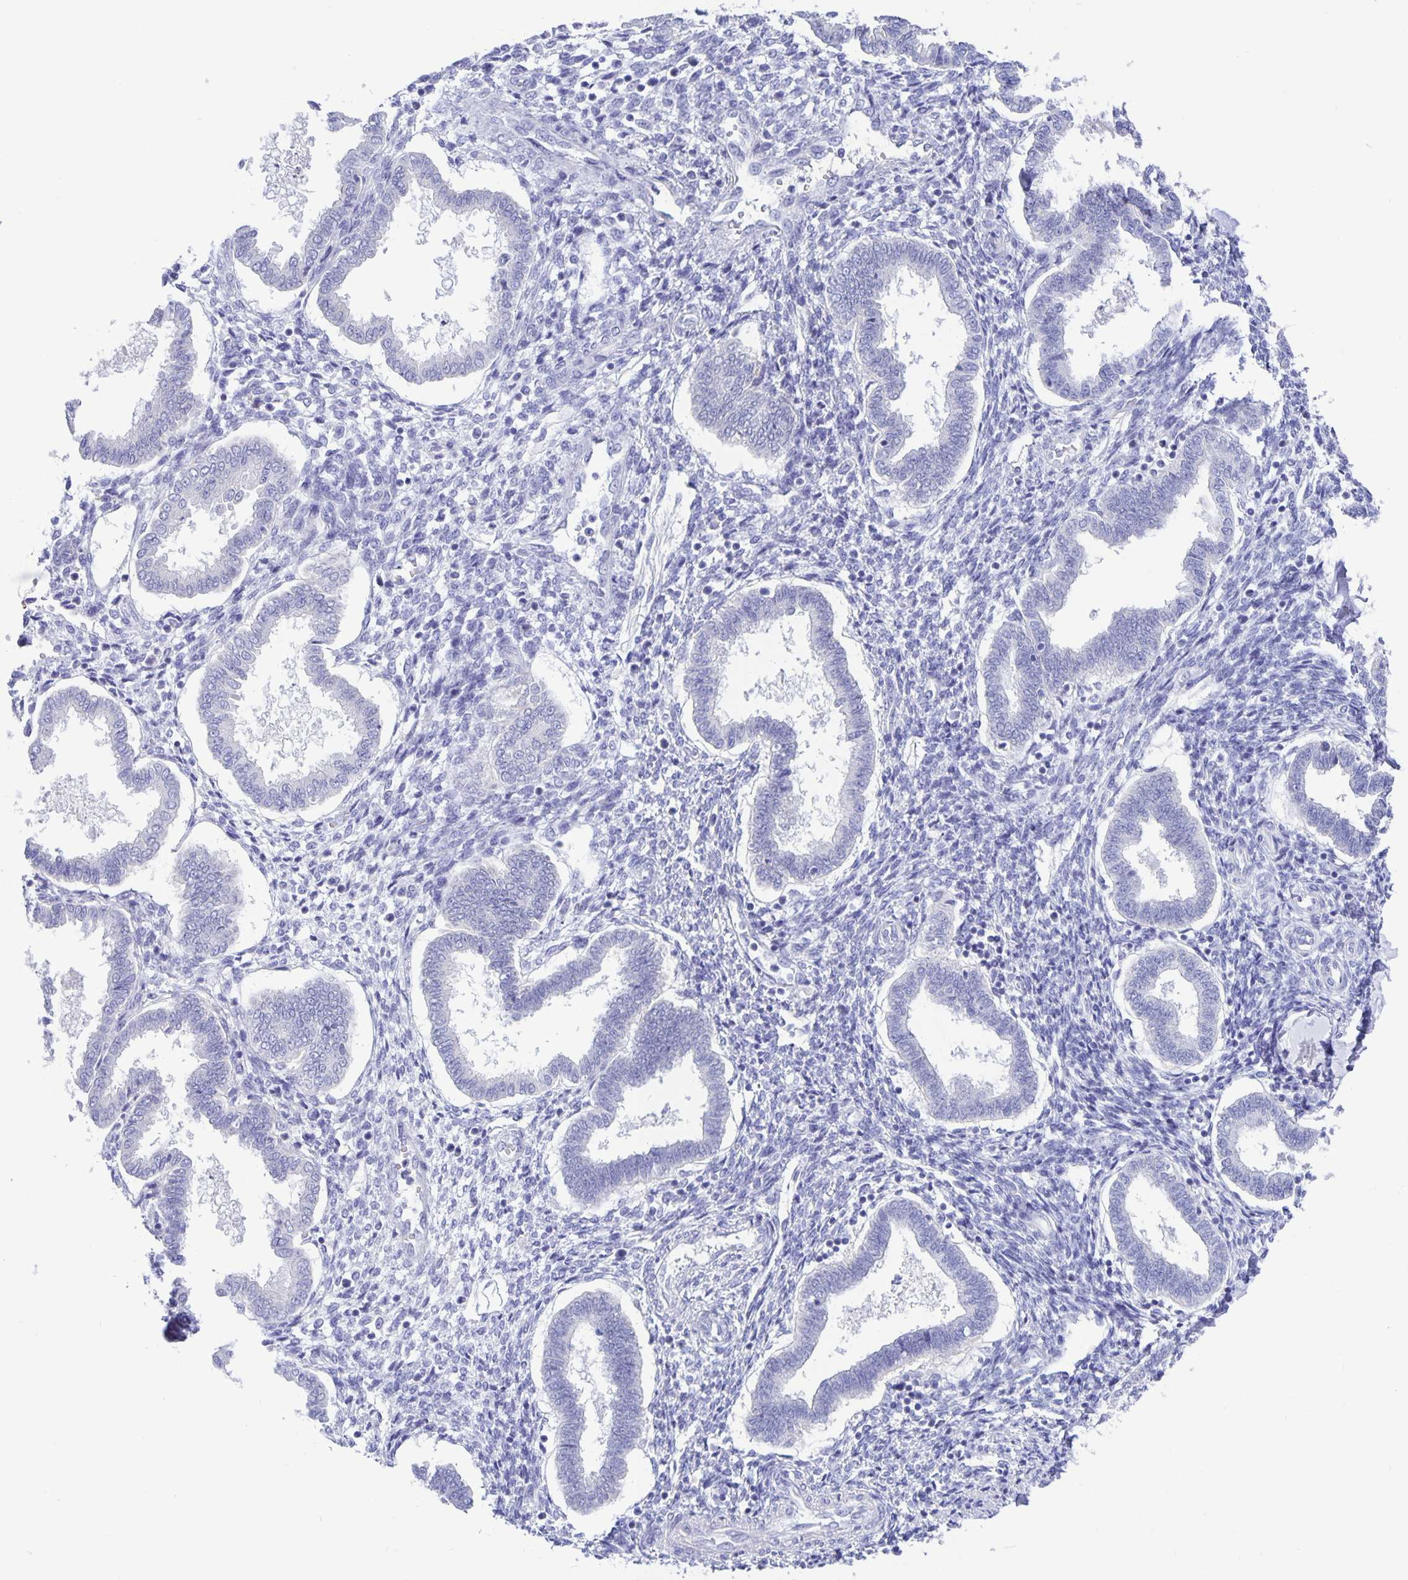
{"staining": {"intensity": "negative", "quantity": "none", "location": "none"}, "tissue": "endometrium", "cell_type": "Cells in endometrial stroma", "image_type": "normal", "snomed": [{"axis": "morphology", "description": "Normal tissue, NOS"}, {"axis": "topography", "description": "Endometrium"}], "caption": "DAB (3,3'-diaminobenzidine) immunohistochemical staining of benign human endometrium demonstrates no significant expression in cells in endometrial stroma. (Immunohistochemistry, brightfield microscopy, high magnification).", "gene": "ERMN", "patient": {"sex": "female", "age": 24}}